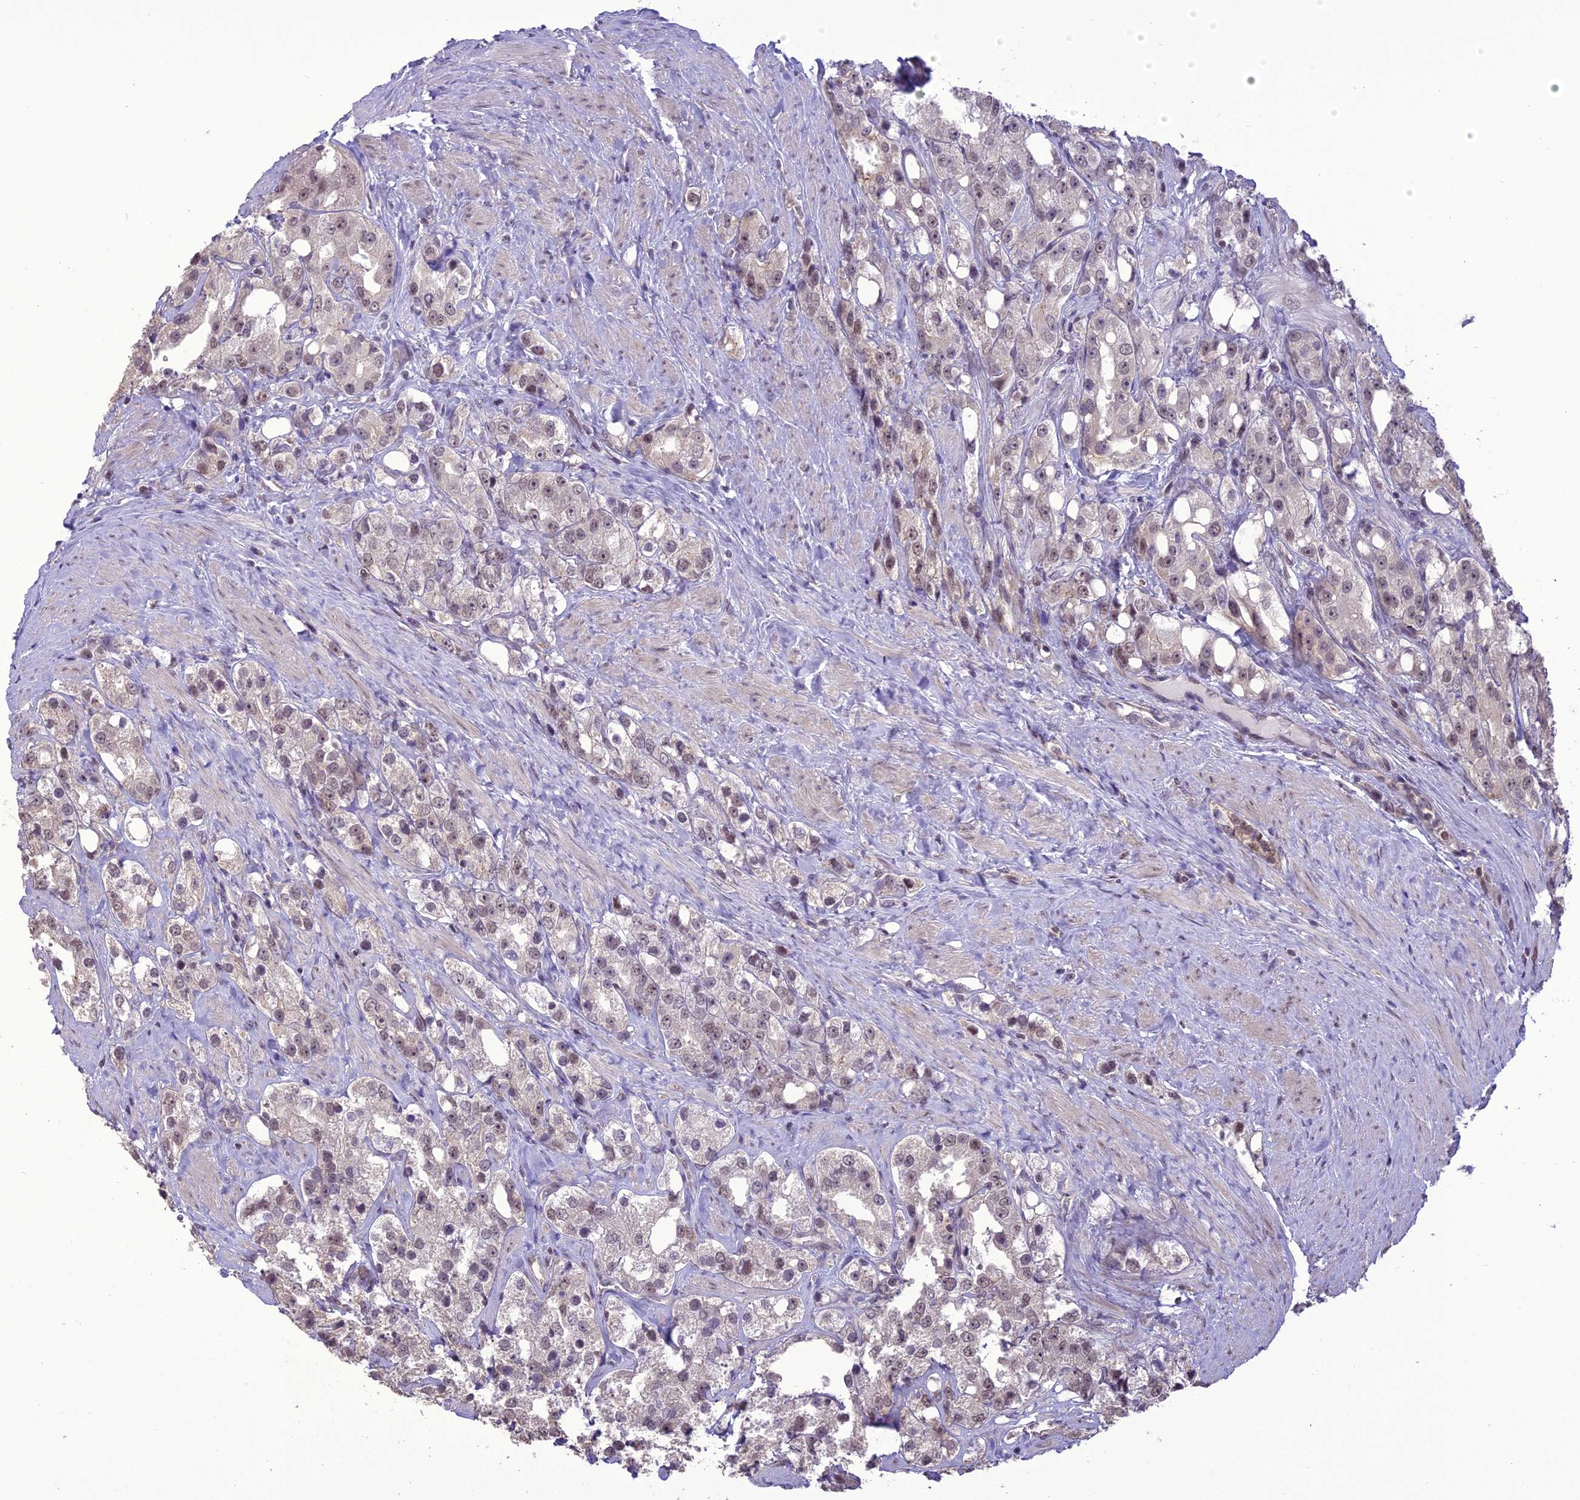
{"staining": {"intensity": "weak", "quantity": "25%-75%", "location": "nuclear"}, "tissue": "prostate cancer", "cell_type": "Tumor cells", "image_type": "cancer", "snomed": [{"axis": "morphology", "description": "Adenocarcinoma, NOS"}, {"axis": "topography", "description": "Prostate"}], "caption": "Prostate adenocarcinoma was stained to show a protein in brown. There is low levels of weak nuclear positivity in approximately 25%-75% of tumor cells.", "gene": "TIGD7", "patient": {"sex": "male", "age": 79}}